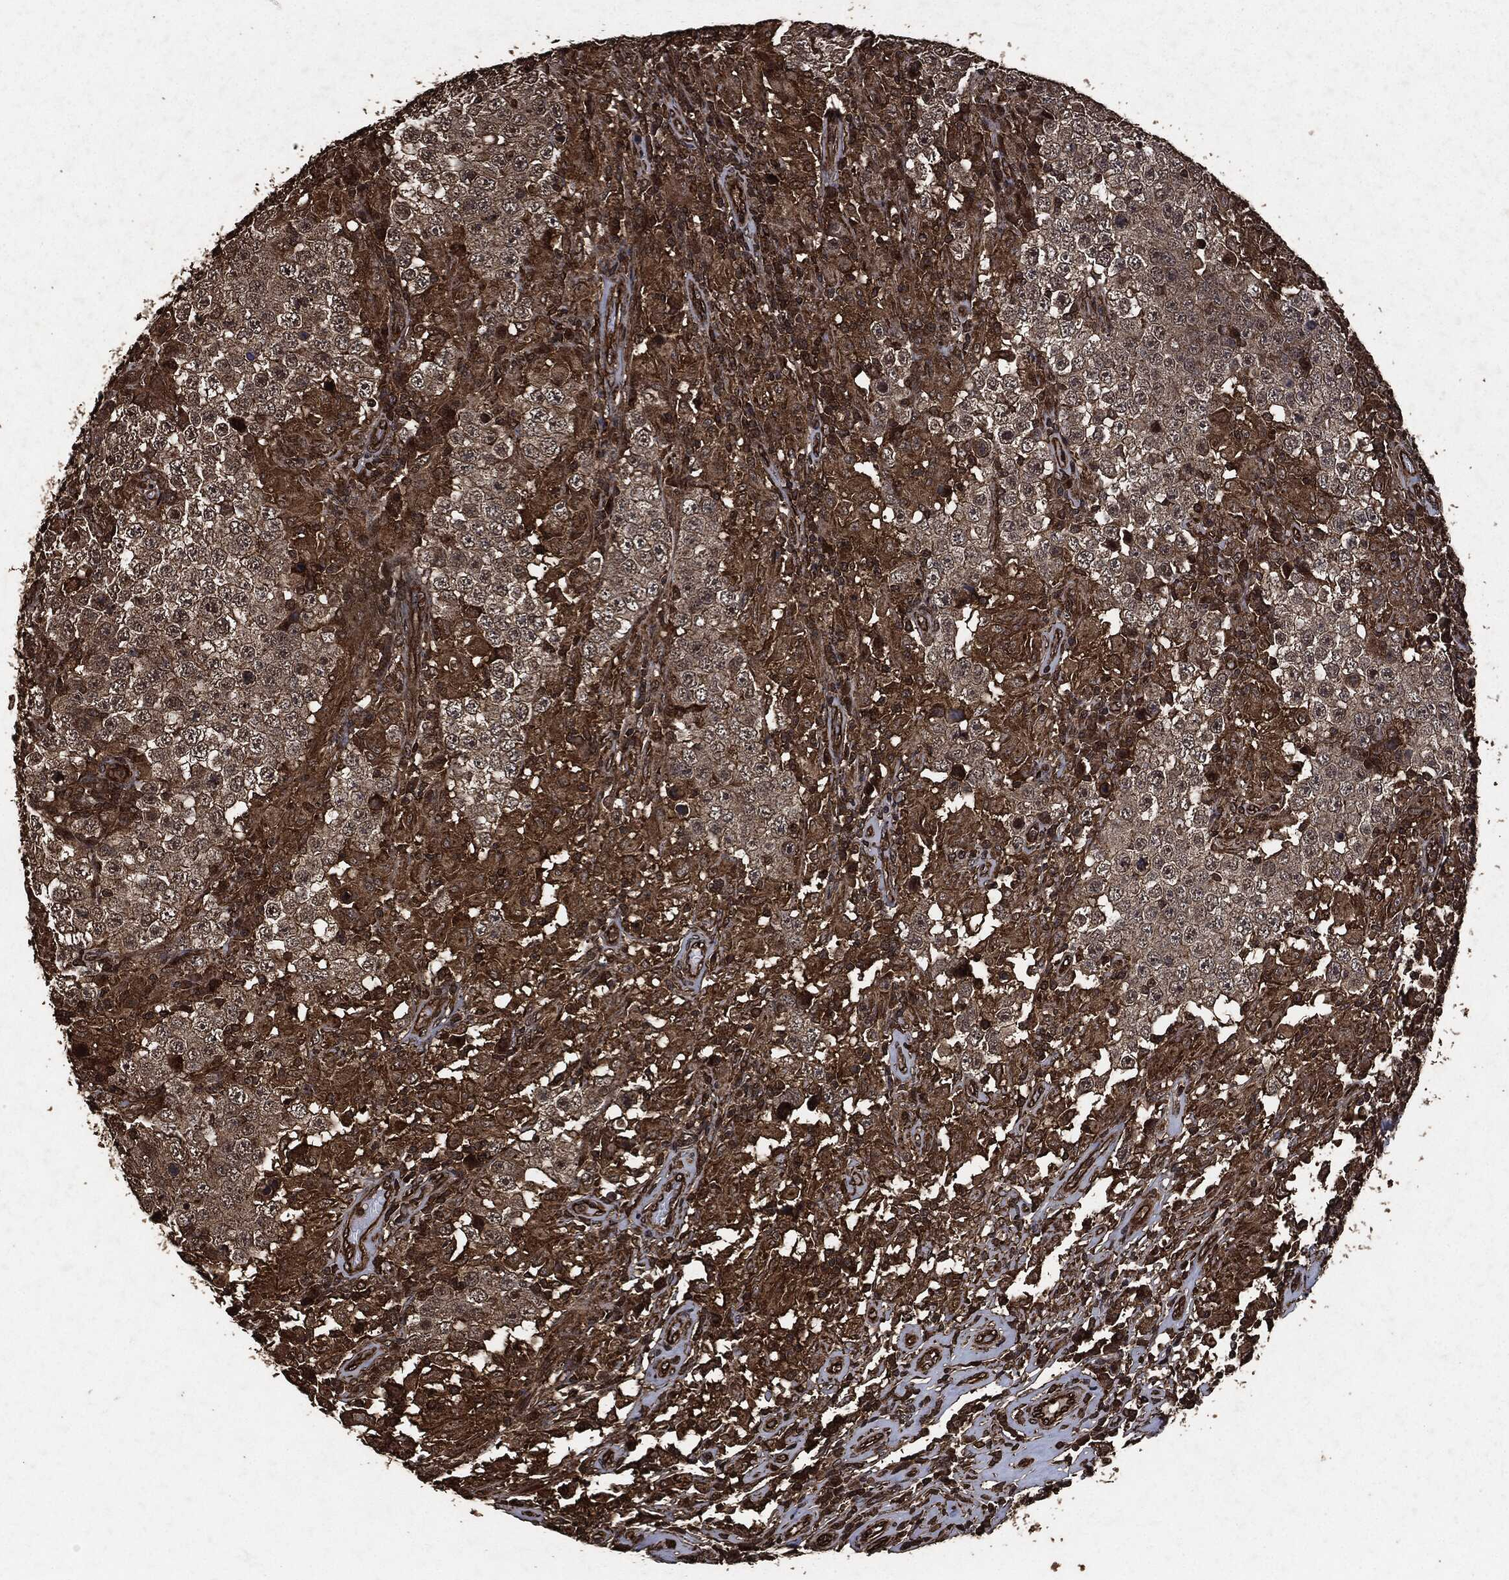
{"staining": {"intensity": "weak", "quantity": "25%-75%", "location": "cytoplasmic/membranous"}, "tissue": "testis cancer", "cell_type": "Tumor cells", "image_type": "cancer", "snomed": [{"axis": "morphology", "description": "Seminoma, NOS"}, {"axis": "morphology", "description": "Carcinoma, Embryonal, NOS"}, {"axis": "topography", "description": "Testis"}], "caption": "The micrograph displays a brown stain indicating the presence of a protein in the cytoplasmic/membranous of tumor cells in testis cancer. (Stains: DAB in brown, nuclei in blue, Microscopy: brightfield microscopy at high magnification).", "gene": "HRAS", "patient": {"sex": "male", "age": 41}}